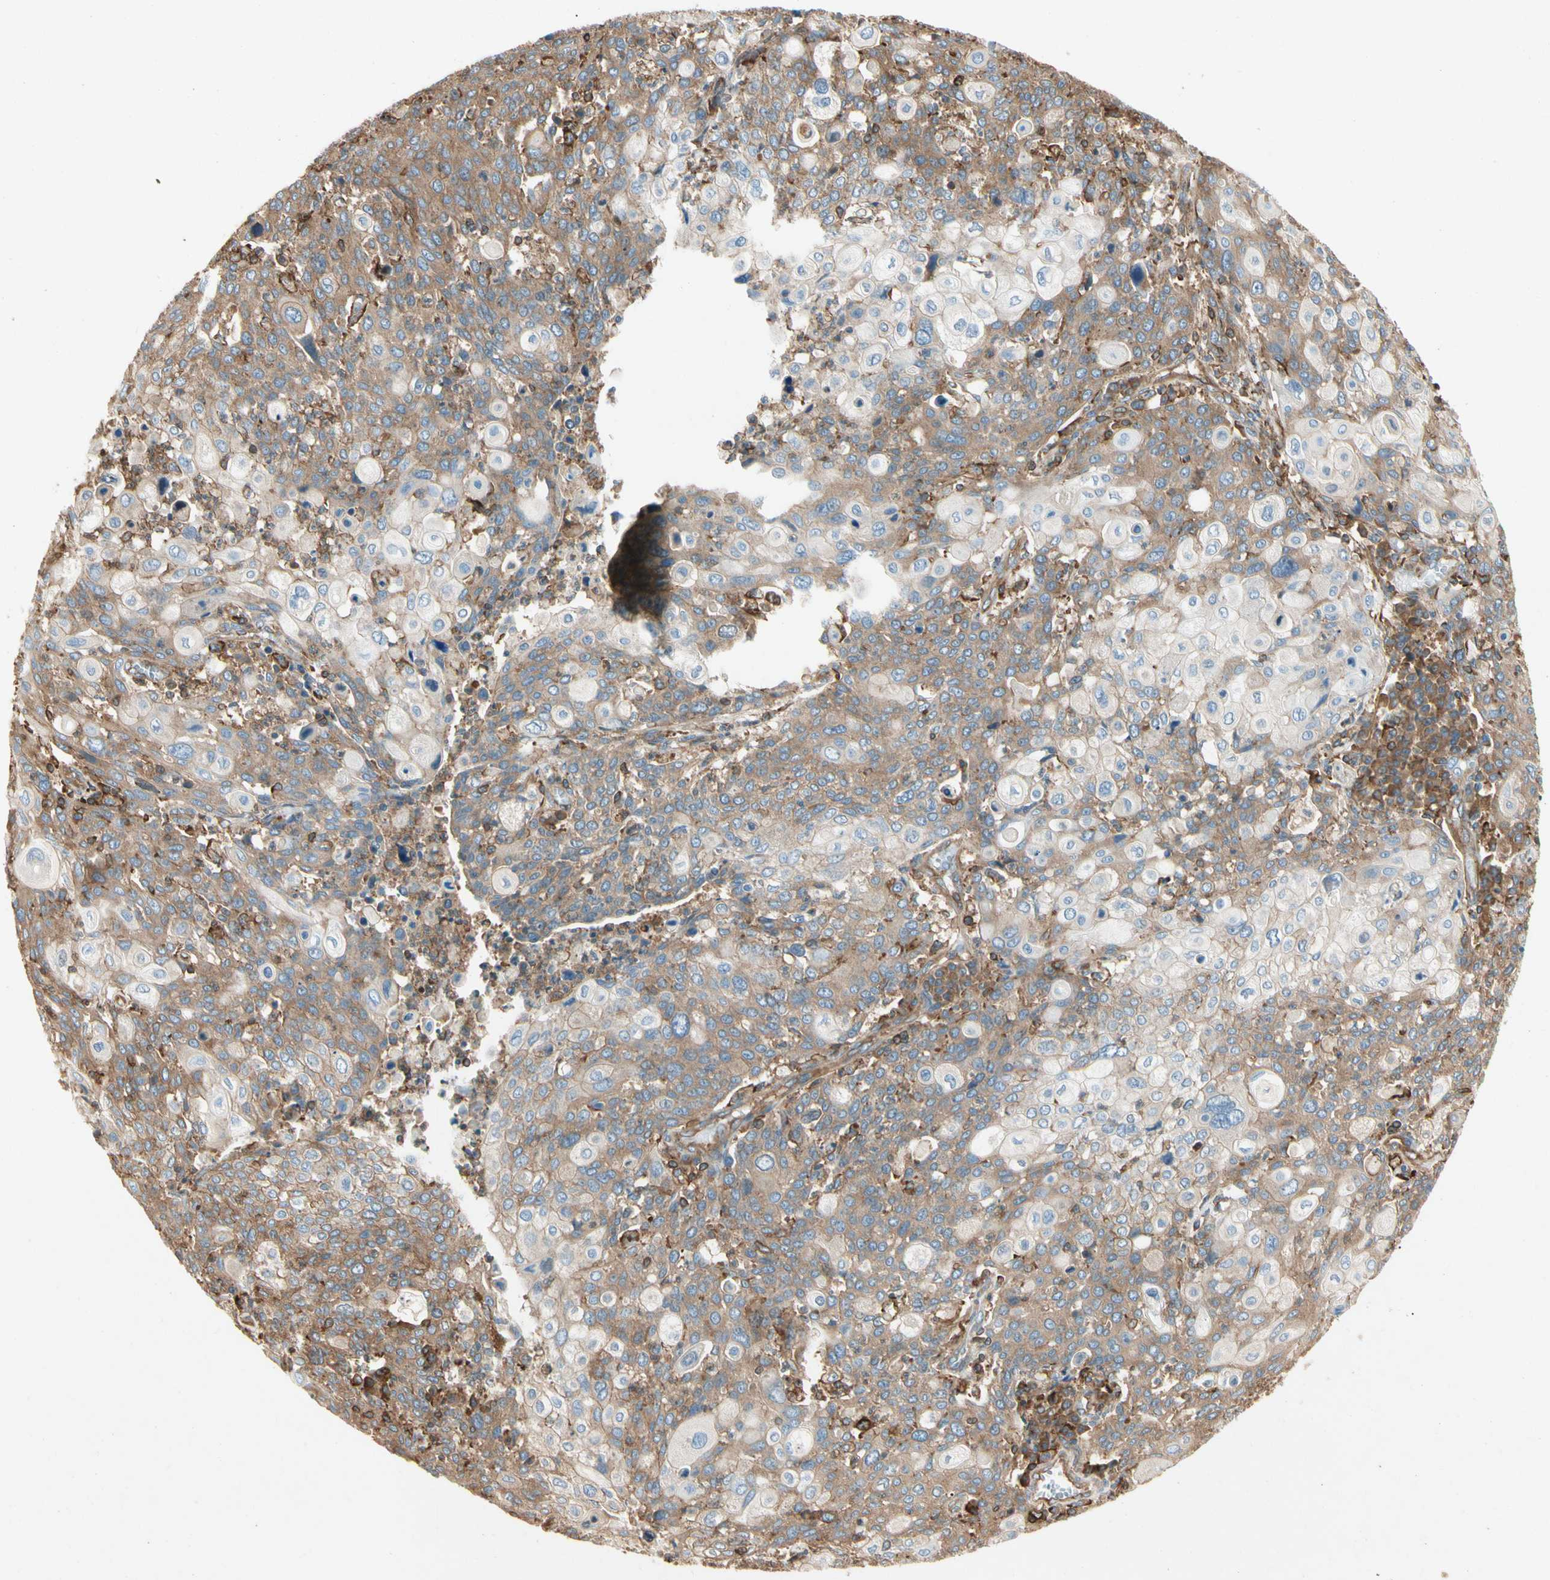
{"staining": {"intensity": "moderate", "quantity": ">75%", "location": "cytoplasmic/membranous"}, "tissue": "cervical cancer", "cell_type": "Tumor cells", "image_type": "cancer", "snomed": [{"axis": "morphology", "description": "Squamous cell carcinoma, NOS"}, {"axis": "topography", "description": "Cervix"}], "caption": "An image of human cervical cancer stained for a protein displays moderate cytoplasmic/membranous brown staining in tumor cells.", "gene": "ARPC2", "patient": {"sex": "female", "age": 40}}